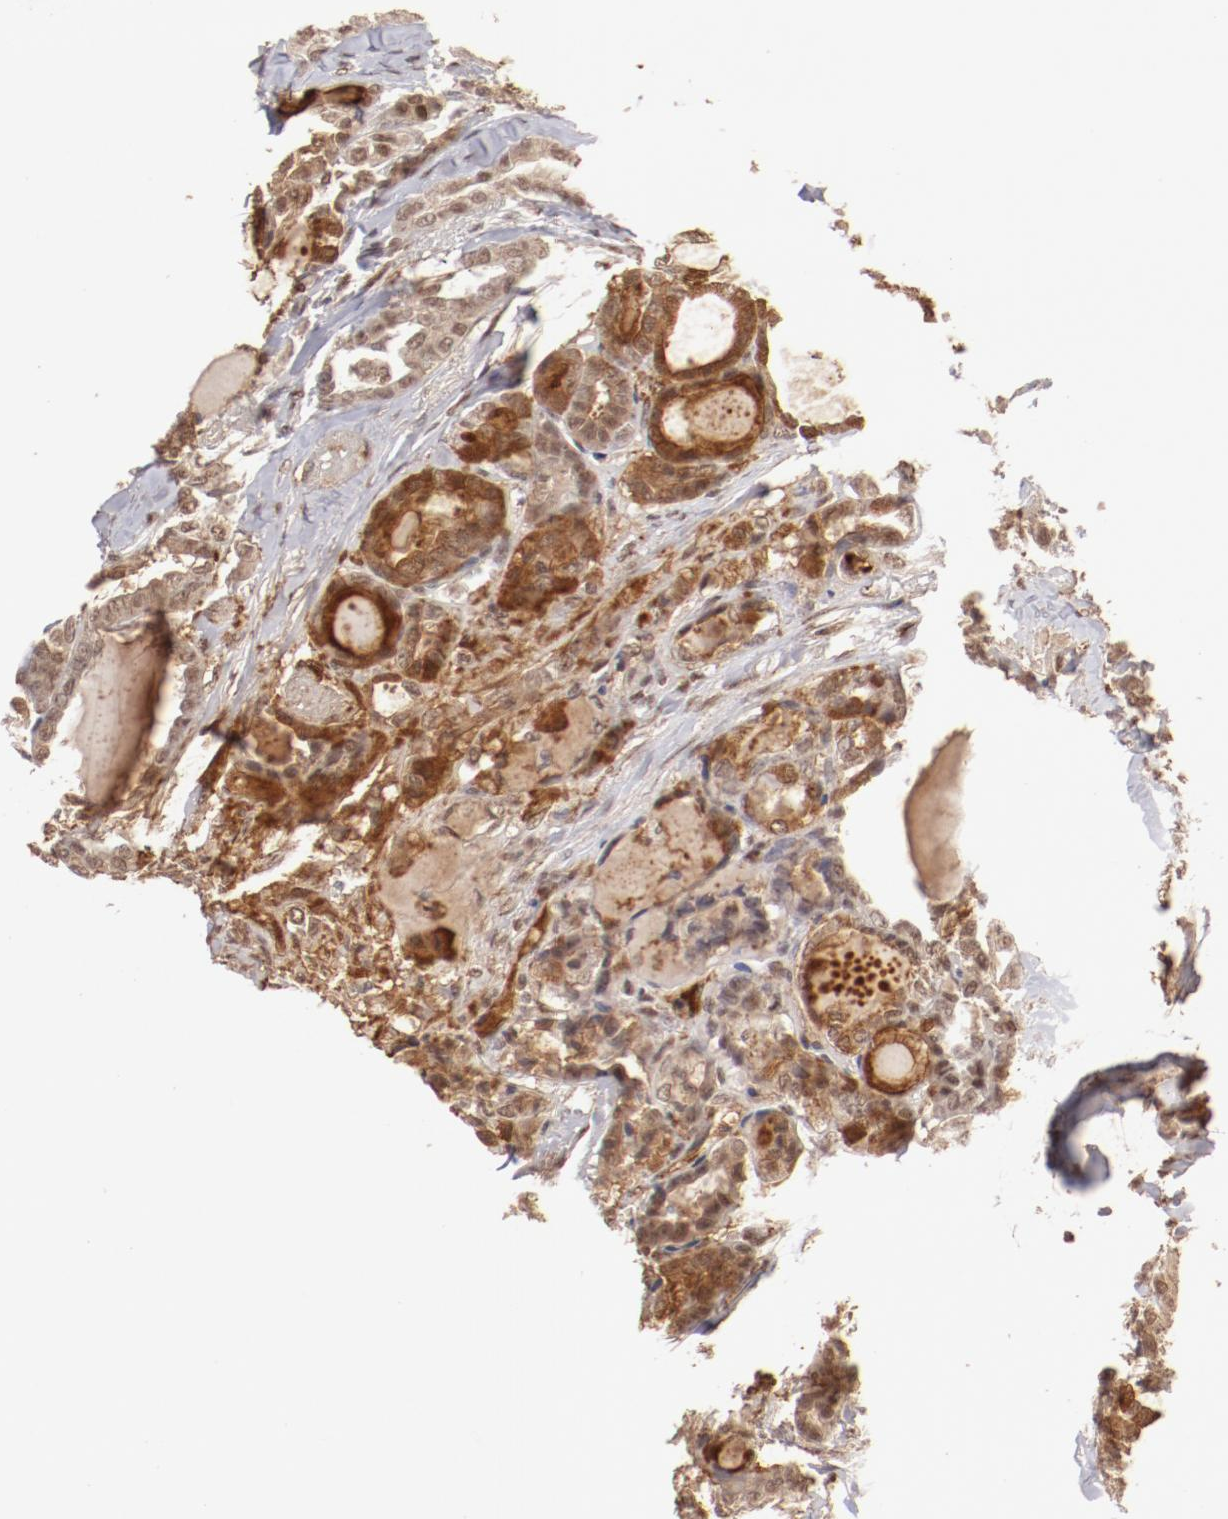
{"staining": {"intensity": "moderate", "quantity": "25%-75%", "location": "cytoplasmic/membranous,nuclear"}, "tissue": "thyroid cancer", "cell_type": "Tumor cells", "image_type": "cancer", "snomed": [{"axis": "morphology", "description": "Carcinoma, NOS"}, {"axis": "topography", "description": "Thyroid gland"}], "caption": "Brown immunohistochemical staining in carcinoma (thyroid) displays moderate cytoplasmic/membranous and nuclear positivity in approximately 25%-75% of tumor cells.", "gene": "CLOCK", "patient": {"sex": "female", "age": 91}}